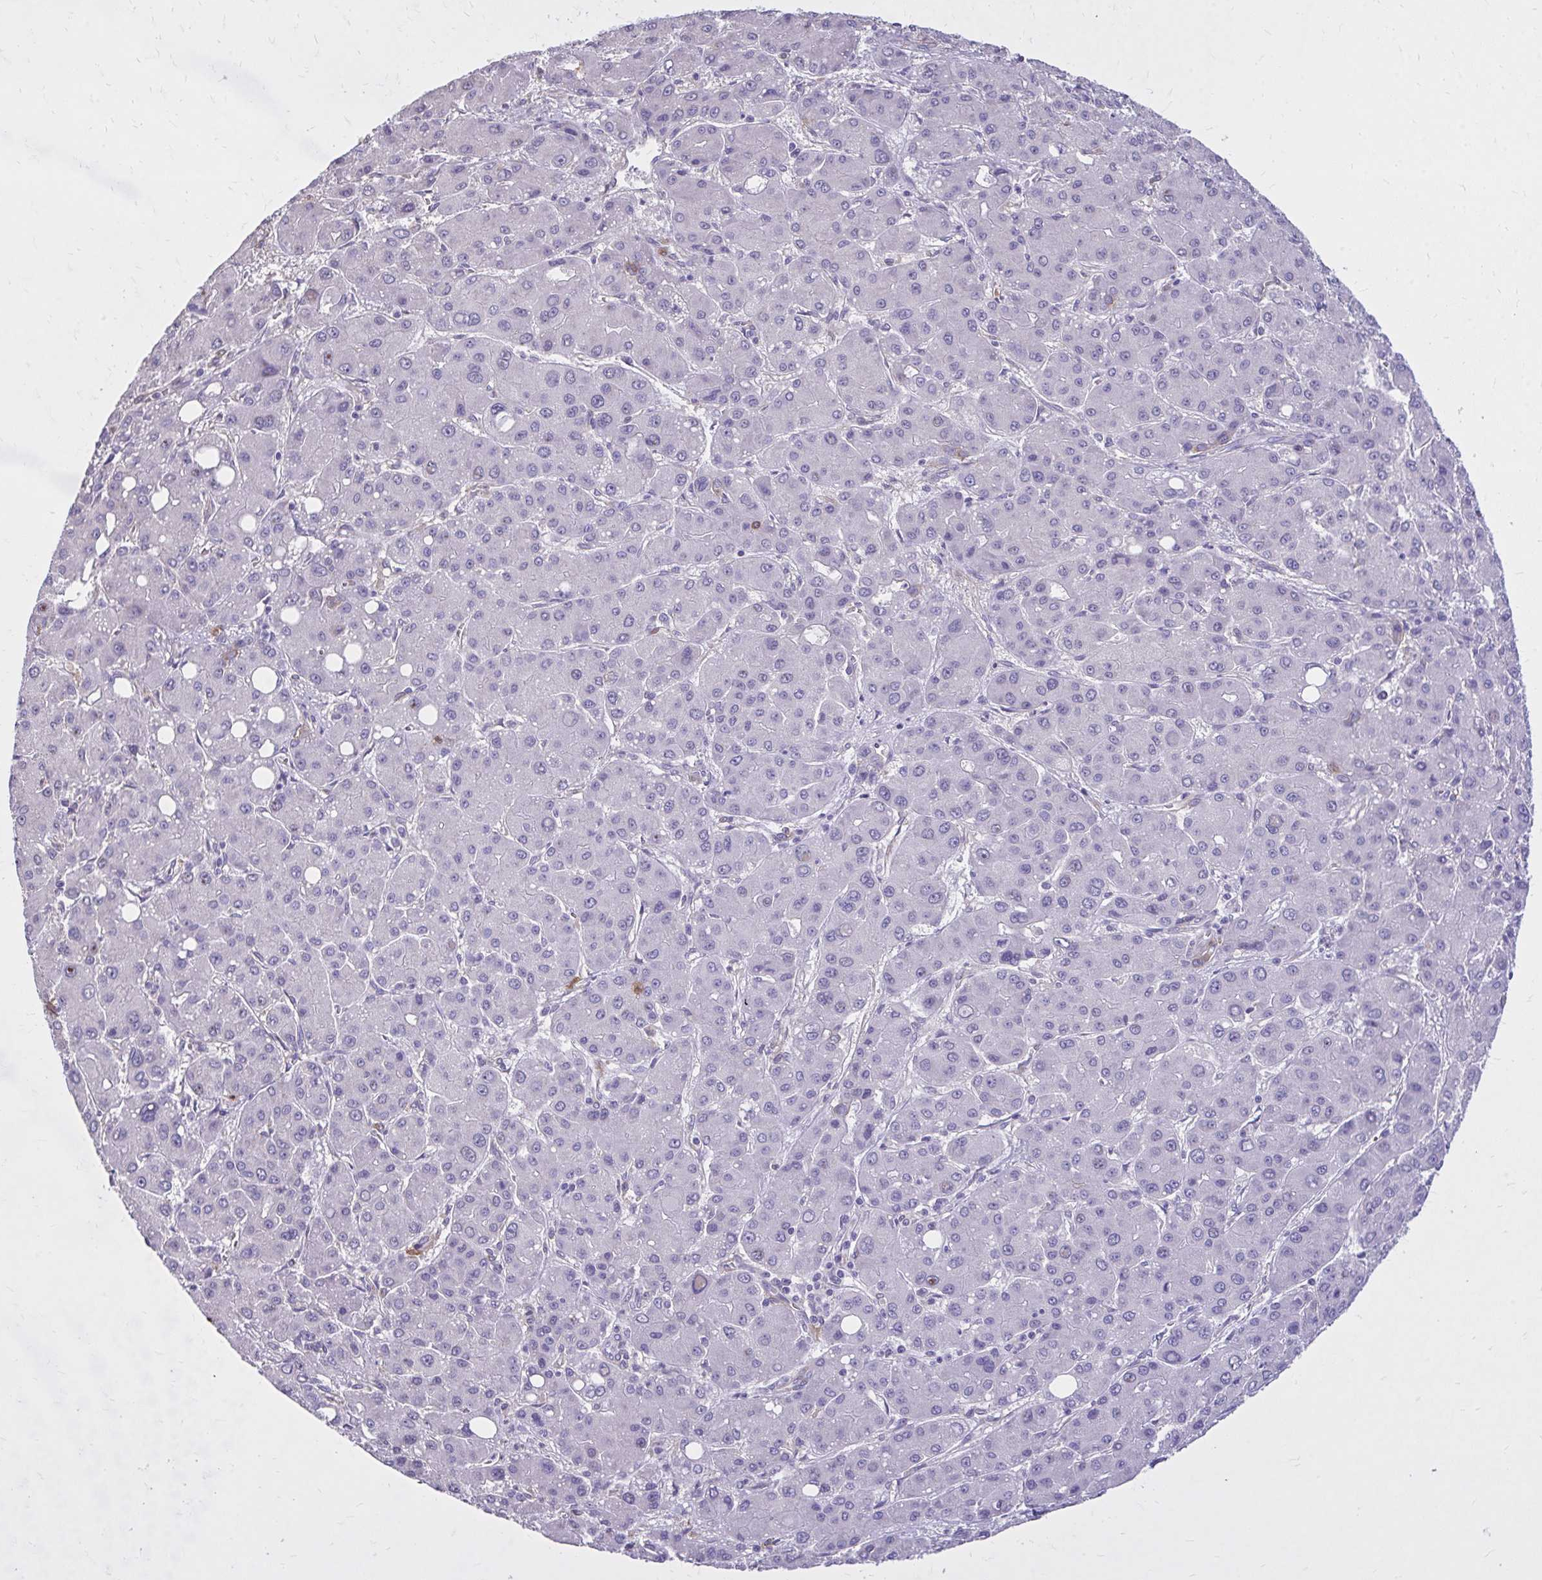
{"staining": {"intensity": "negative", "quantity": "none", "location": "none"}, "tissue": "liver cancer", "cell_type": "Tumor cells", "image_type": "cancer", "snomed": [{"axis": "morphology", "description": "Carcinoma, Hepatocellular, NOS"}, {"axis": "topography", "description": "Liver"}], "caption": "This is an immunohistochemistry (IHC) histopathology image of liver cancer (hepatocellular carcinoma). There is no positivity in tumor cells.", "gene": "EPB41L1", "patient": {"sex": "male", "age": 55}}